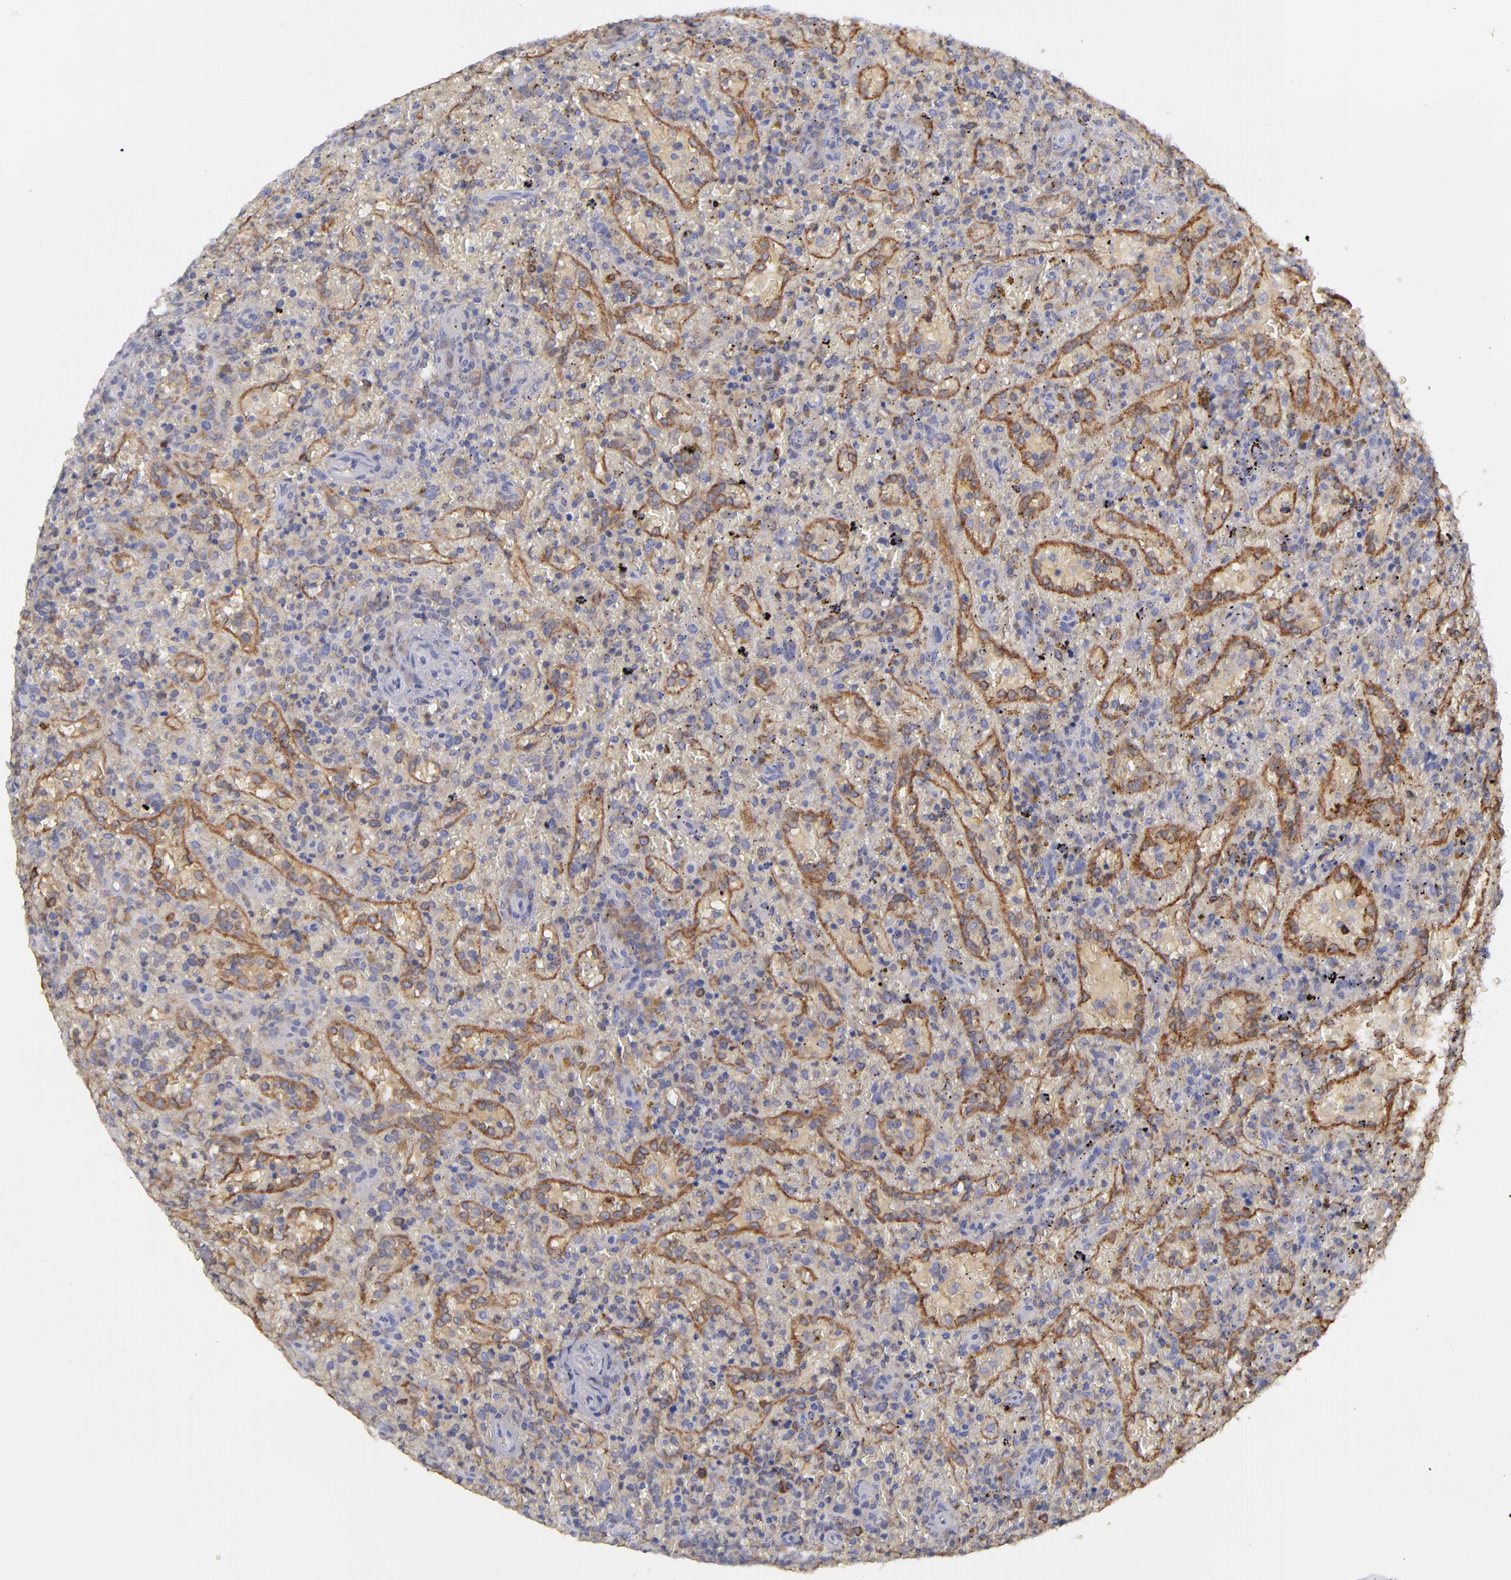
{"staining": {"intensity": "weak", "quantity": "25%-75%", "location": "cytoplasmic/membranous"}, "tissue": "lymphoma", "cell_type": "Tumor cells", "image_type": "cancer", "snomed": [{"axis": "morphology", "description": "Malignant lymphoma, non-Hodgkin's type, High grade"}, {"axis": "topography", "description": "Spleen"}, {"axis": "topography", "description": "Lymph node"}], "caption": "Lymphoma tissue shows weak cytoplasmic/membranous expression in approximately 25%-75% of tumor cells, visualized by immunohistochemistry. The staining was performed using DAB to visualize the protein expression in brown, while the nuclei were stained in blue with hematoxylin (Magnification: 20x).", "gene": "MTHFD1", "patient": {"sex": "female", "age": 70}}